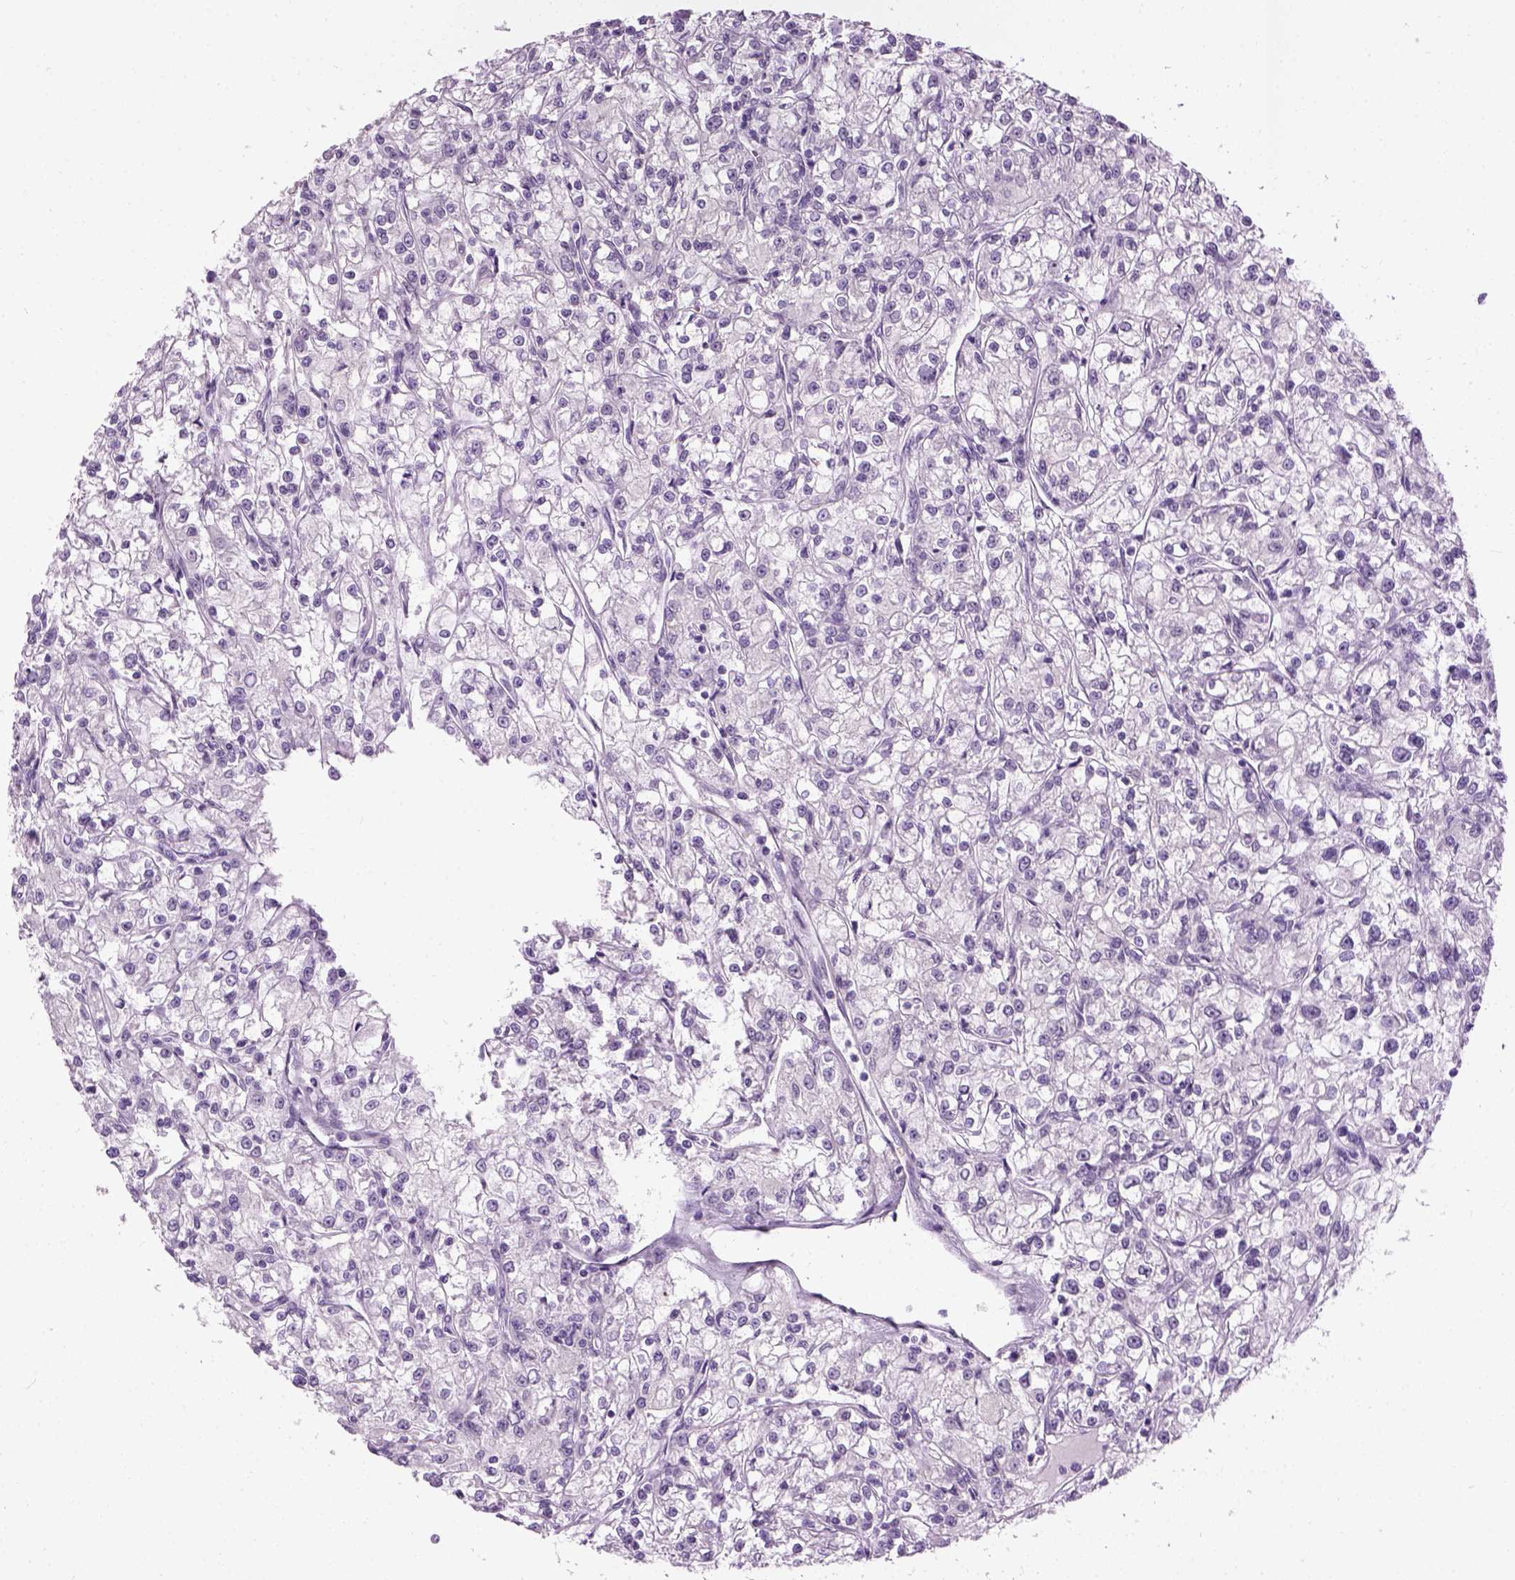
{"staining": {"intensity": "negative", "quantity": "none", "location": "none"}, "tissue": "renal cancer", "cell_type": "Tumor cells", "image_type": "cancer", "snomed": [{"axis": "morphology", "description": "Adenocarcinoma, NOS"}, {"axis": "topography", "description": "Kidney"}], "caption": "Immunohistochemistry image of neoplastic tissue: renal adenocarcinoma stained with DAB (3,3'-diaminobenzidine) displays no significant protein staining in tumor cells. (Brightfield microscopy of DAB immunohistochemistry (IHC) at high magnification).", "gene": "GABRB2", "patient": {"sex": "female", "age": 59}}